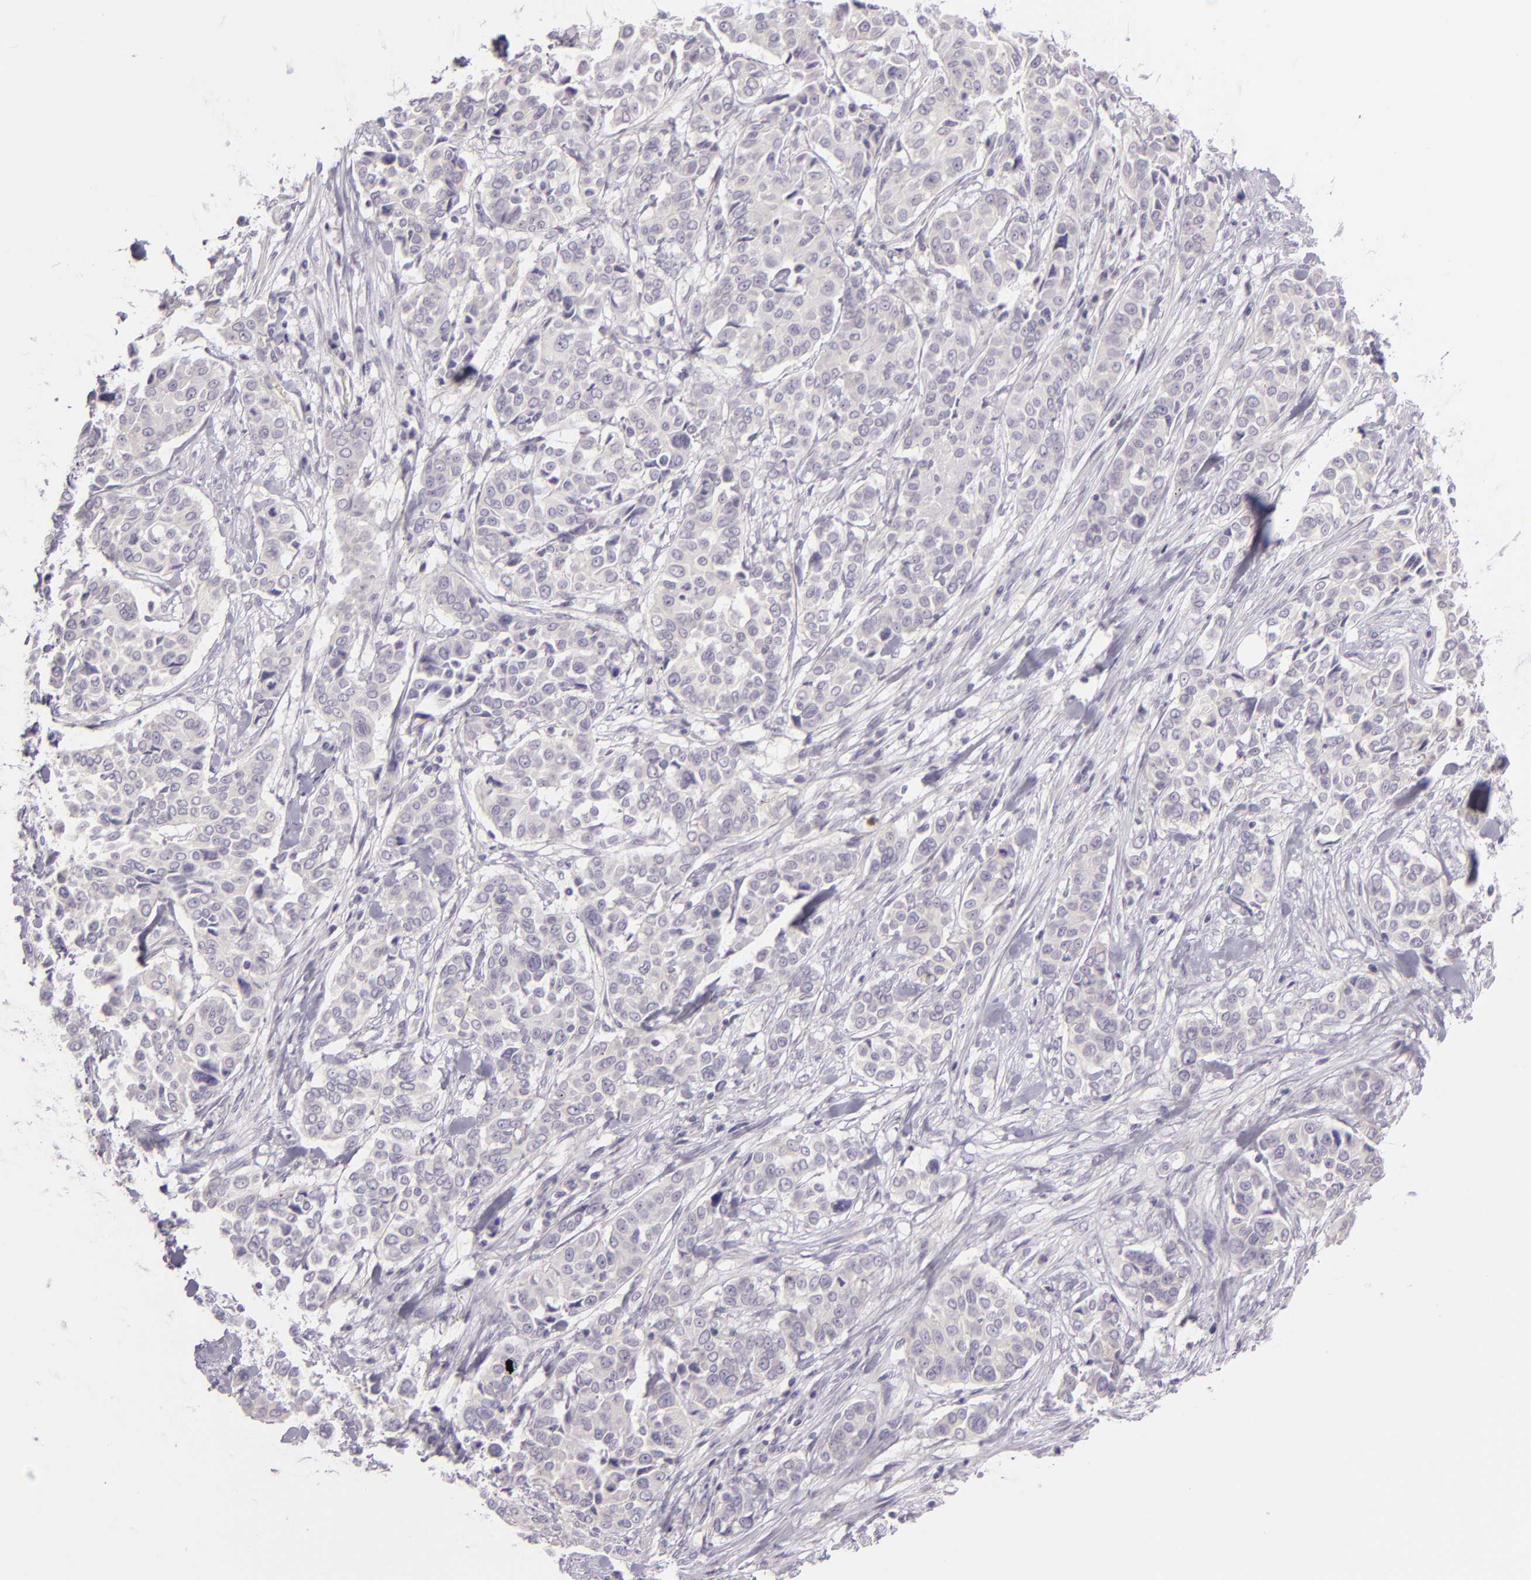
{"staining": {"intensity": "negative", "quantity": "none", "location": "none"}, "tissue": "pancreatic cancer", "cell_type": "Tumor cells", "image_type": "cancer", "snomed": [{"axis": "morphology", "description": "Adenocarcinoma, NOS"}, {"axis": "topography", "description": "Pancreas"}], "caption": "Pancreatic cancer was stained to show a protein in brown. There is no significant positivity in tumor cells.", "gene": "ZC3H7B", "patient": {"sex": "female", "age": 52}}